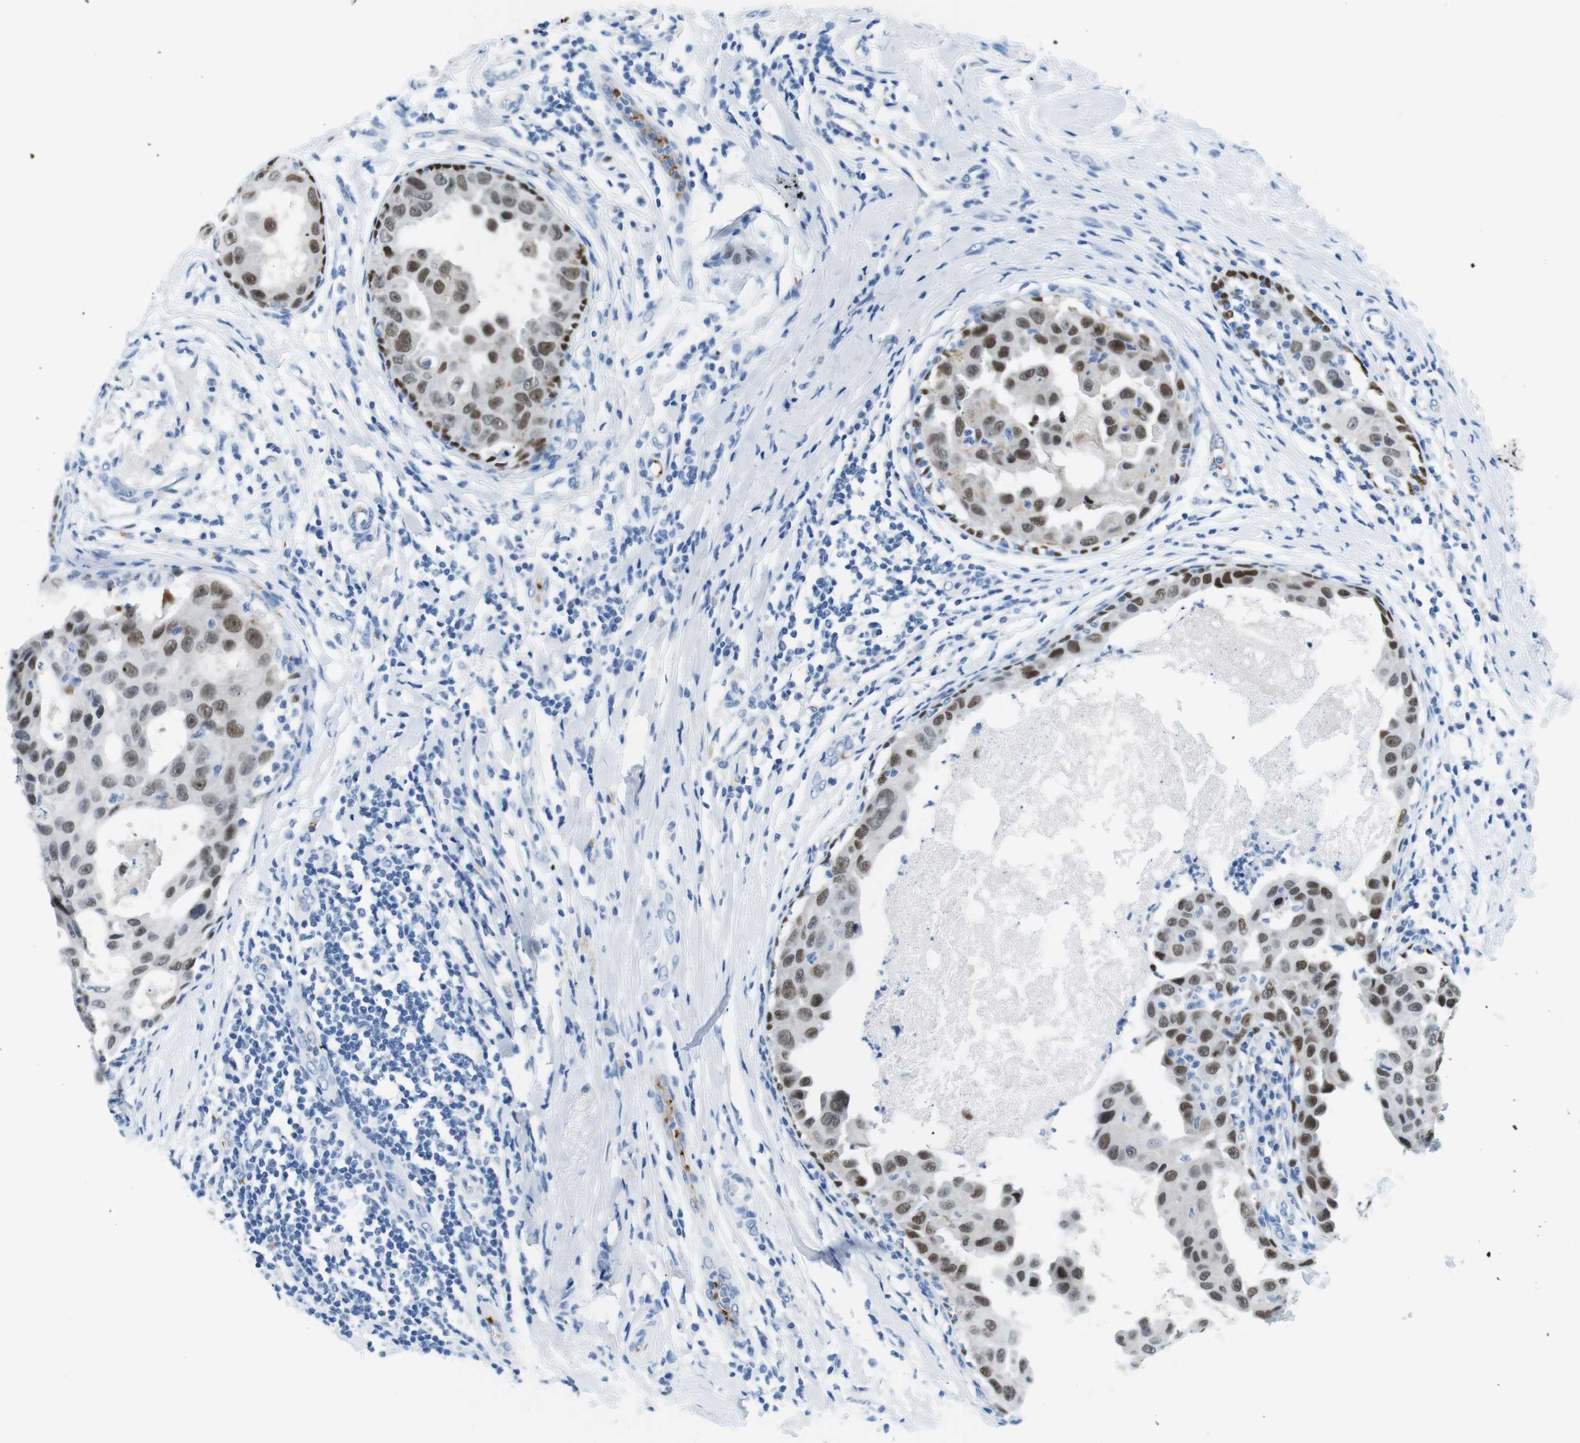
{"staining": {"intensity": "moderate", "quantity": ">75%", "location": "nuclear"}, "tissue": "breast cancer", "cell_type": "Tumor cells", "image_type": "cancer", "snomed": [{"axis": "morphology", "description": "Duct carcinoma"}, {"axis": "topography", "description": "Breast"}], "caption": "A micrograph of human breast cancer (infiltrating ductal carcinoma) stained for a protein exhibits moderate nuclear brown staining in tumor cells.", "gene": "TFAP2C", "patient": {"sex": "female", "age": 27}}